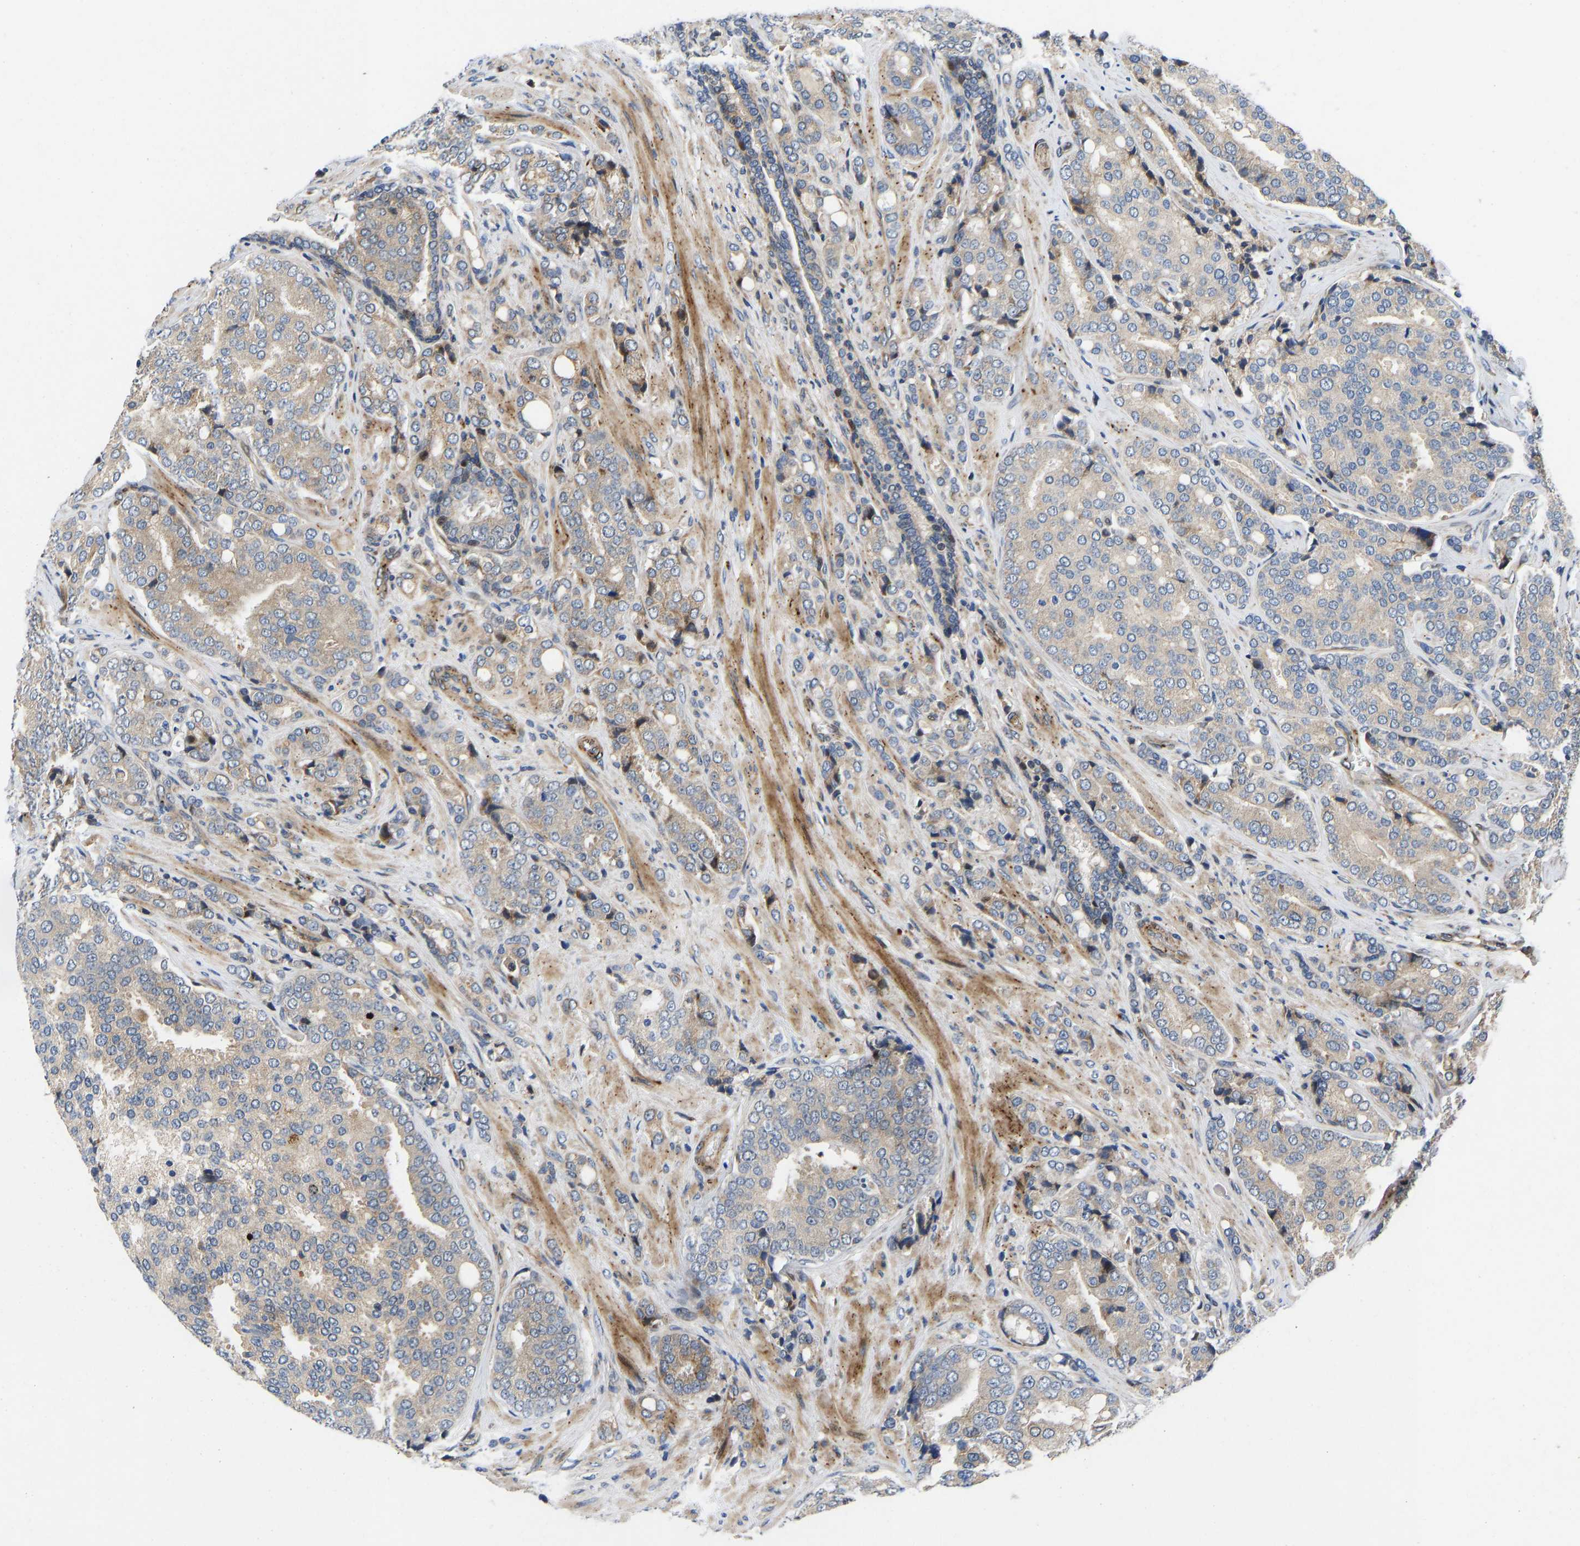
{"staining": {"intensity": "weak", "quantity": ">75%", "location": "cytoplasmic/membranous"}, "tissue": "prostate cancer", "cell_type": "Tumor cells", "image_type": "cancer", "snomed": [{"axis": "morphology", "description": "Adenocarcinoma, High grade"}, {"axis": "topography", "description": "Prostate"}], "caption": "There is low levels of weak cytoplasmic/membranous expression in tumor cells of prostate high-grade adenocarcinoma, as demonstrated by immunohistochemical staining (brown color).", "gene": "TMEM38B", "patient": {"sex": "male", "age": 50}}